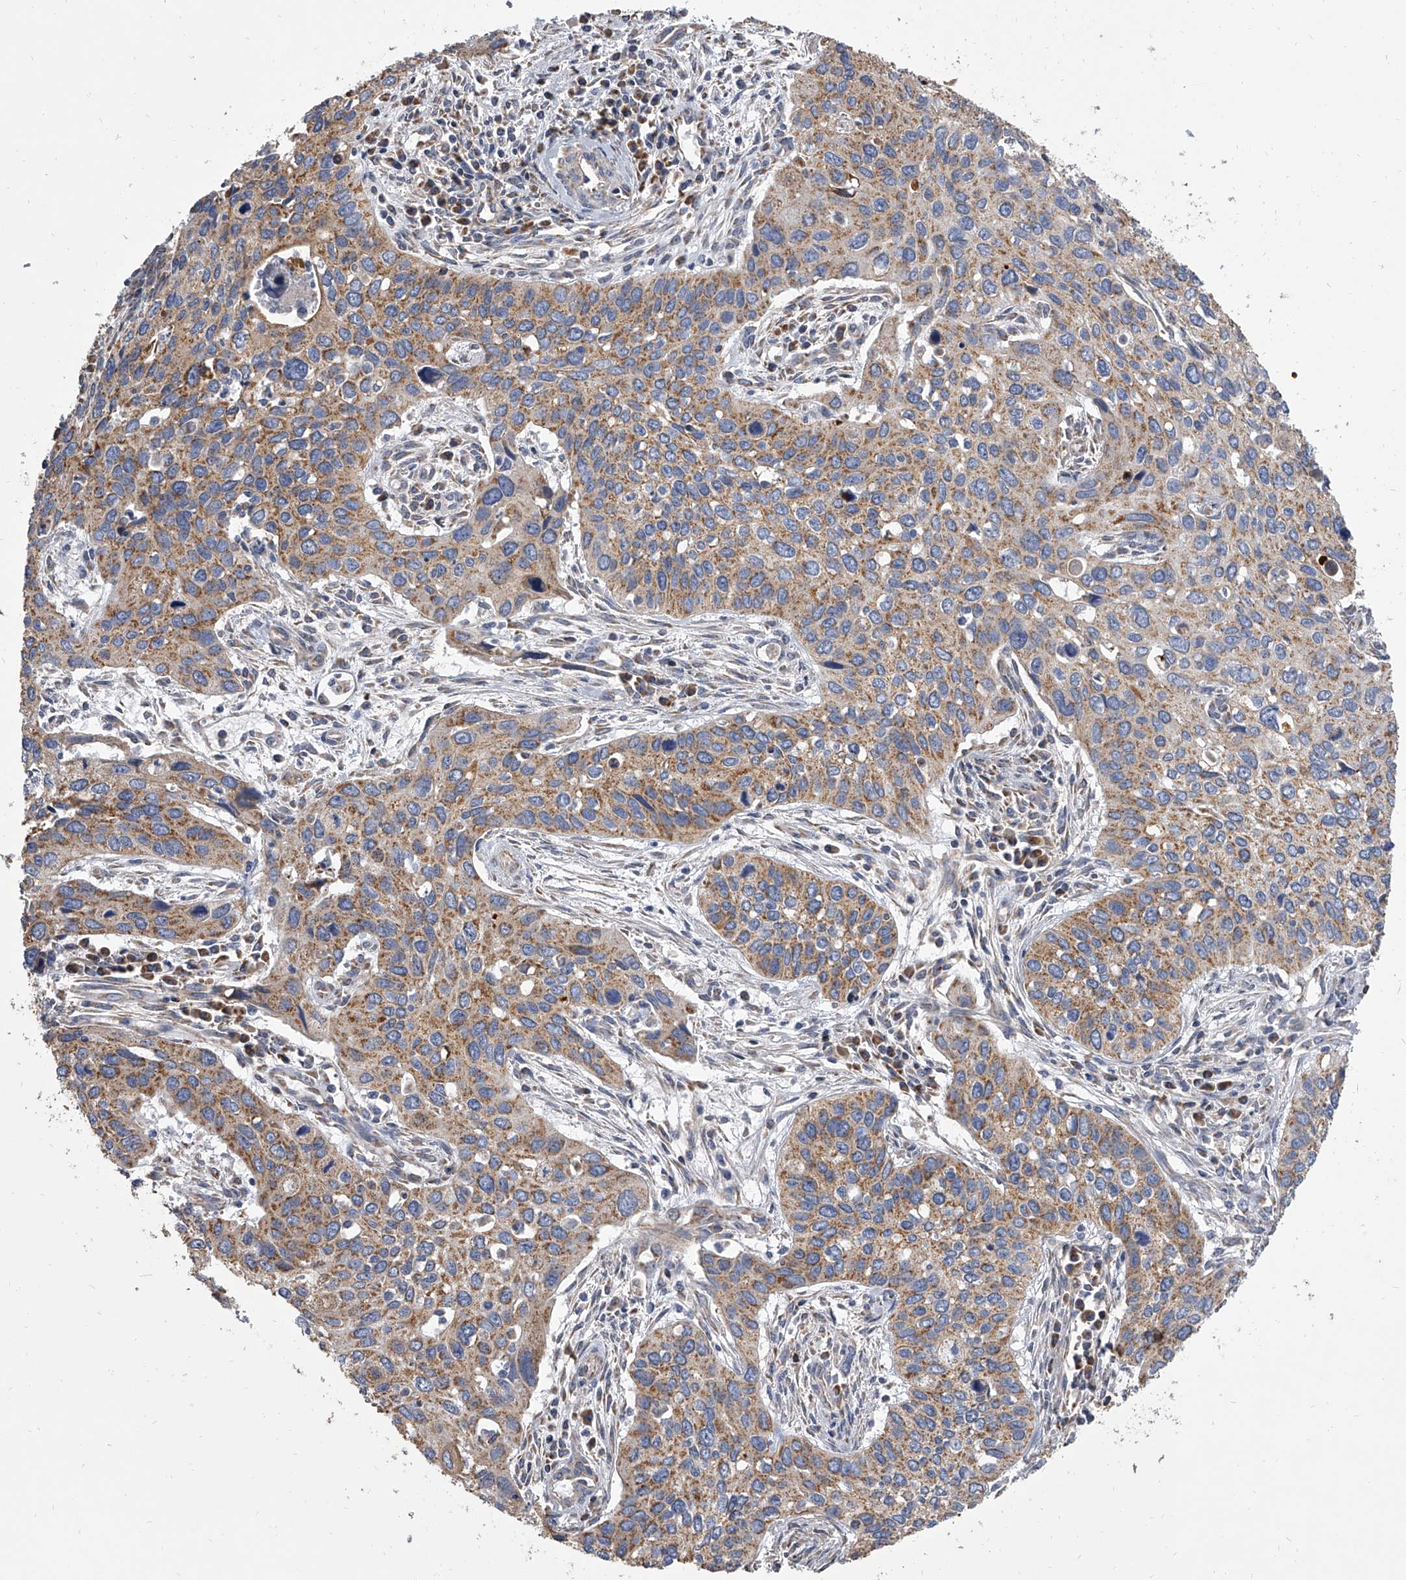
{"staining": {"intensity": "moderate", "quantity": ">75%", "location": "cytoplasmic/membranous"}, "tissue": "cervical cancer", "cell_type": "Tumor cells", "image_type": "cancer", "snomed": [{"axis": "morphology", "description": "Squamous cell carcinoma, NOS"}, {"axis": "topography", "description": "Cervix"}], "caption": "Protein expression analysis of human cervical cancer reveals moderate cytoplasmic/membranous positivity in approximately >75% of tumor cells.", "gene": "MRPL28", "patient": {"sex": "female", "age": 55}}